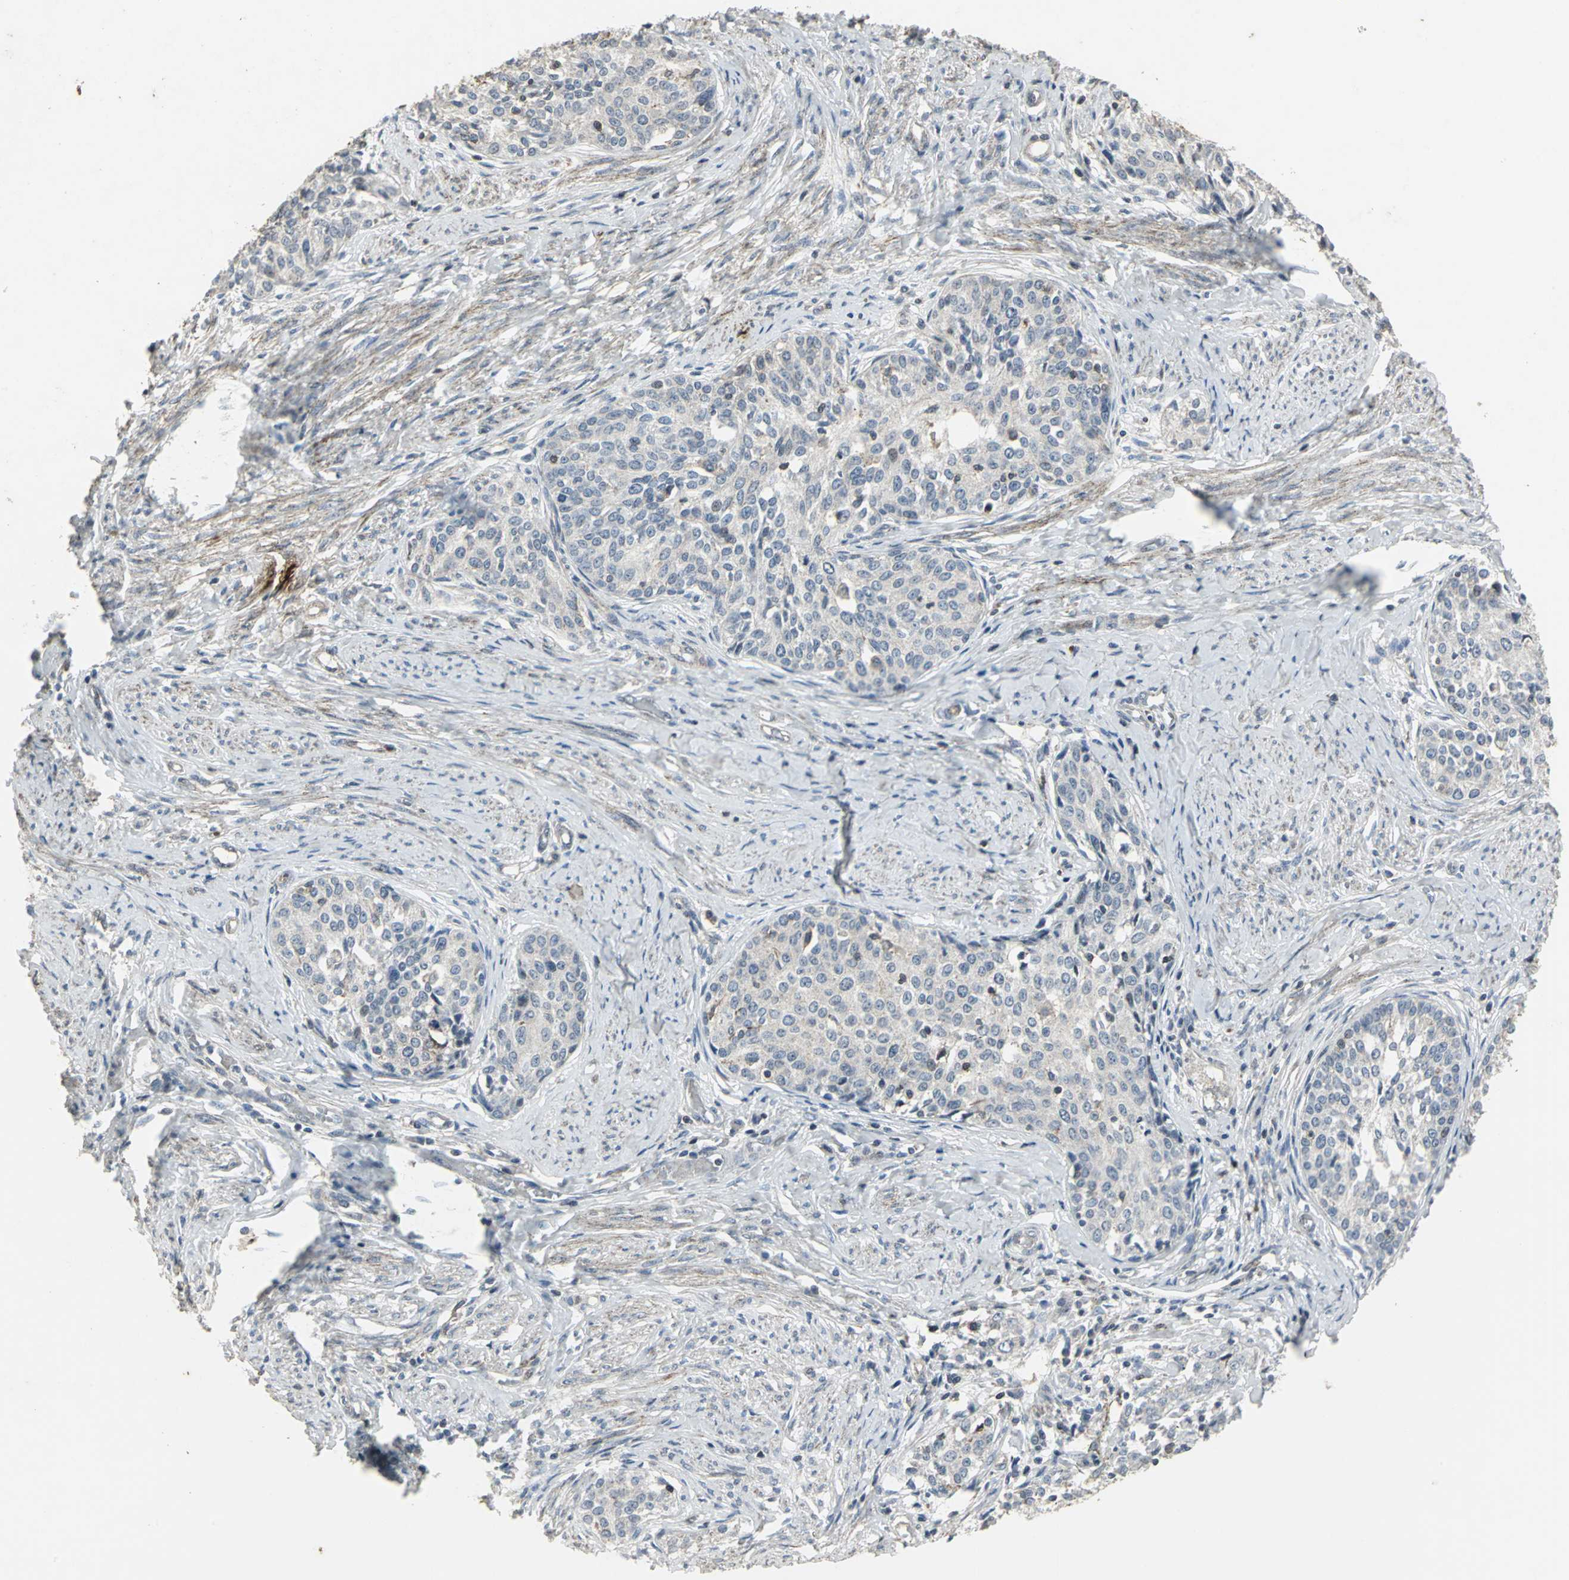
{"staining": {"intensity": "weak", "quantity": "<25%", "location": "cytoplasmic/membranous"}, "tissue": "cervical cancer", "cell_type": "Tumor cells", "image_type": "cancer", "snomed": [{"axis": "morphology", "description": "Squamous cell carcinoma, NOS"}, {"axis": "morphology", "description": "Adenocarcinoma, NOS"}, {"axis": "topography", "description": "Cervix"}], "caption": "The histopathology image displays no significant positivity in tumor cells of cervical cancer.", "gene": "DNAJB4", "patient": {"sex": "female", "age": 52}}